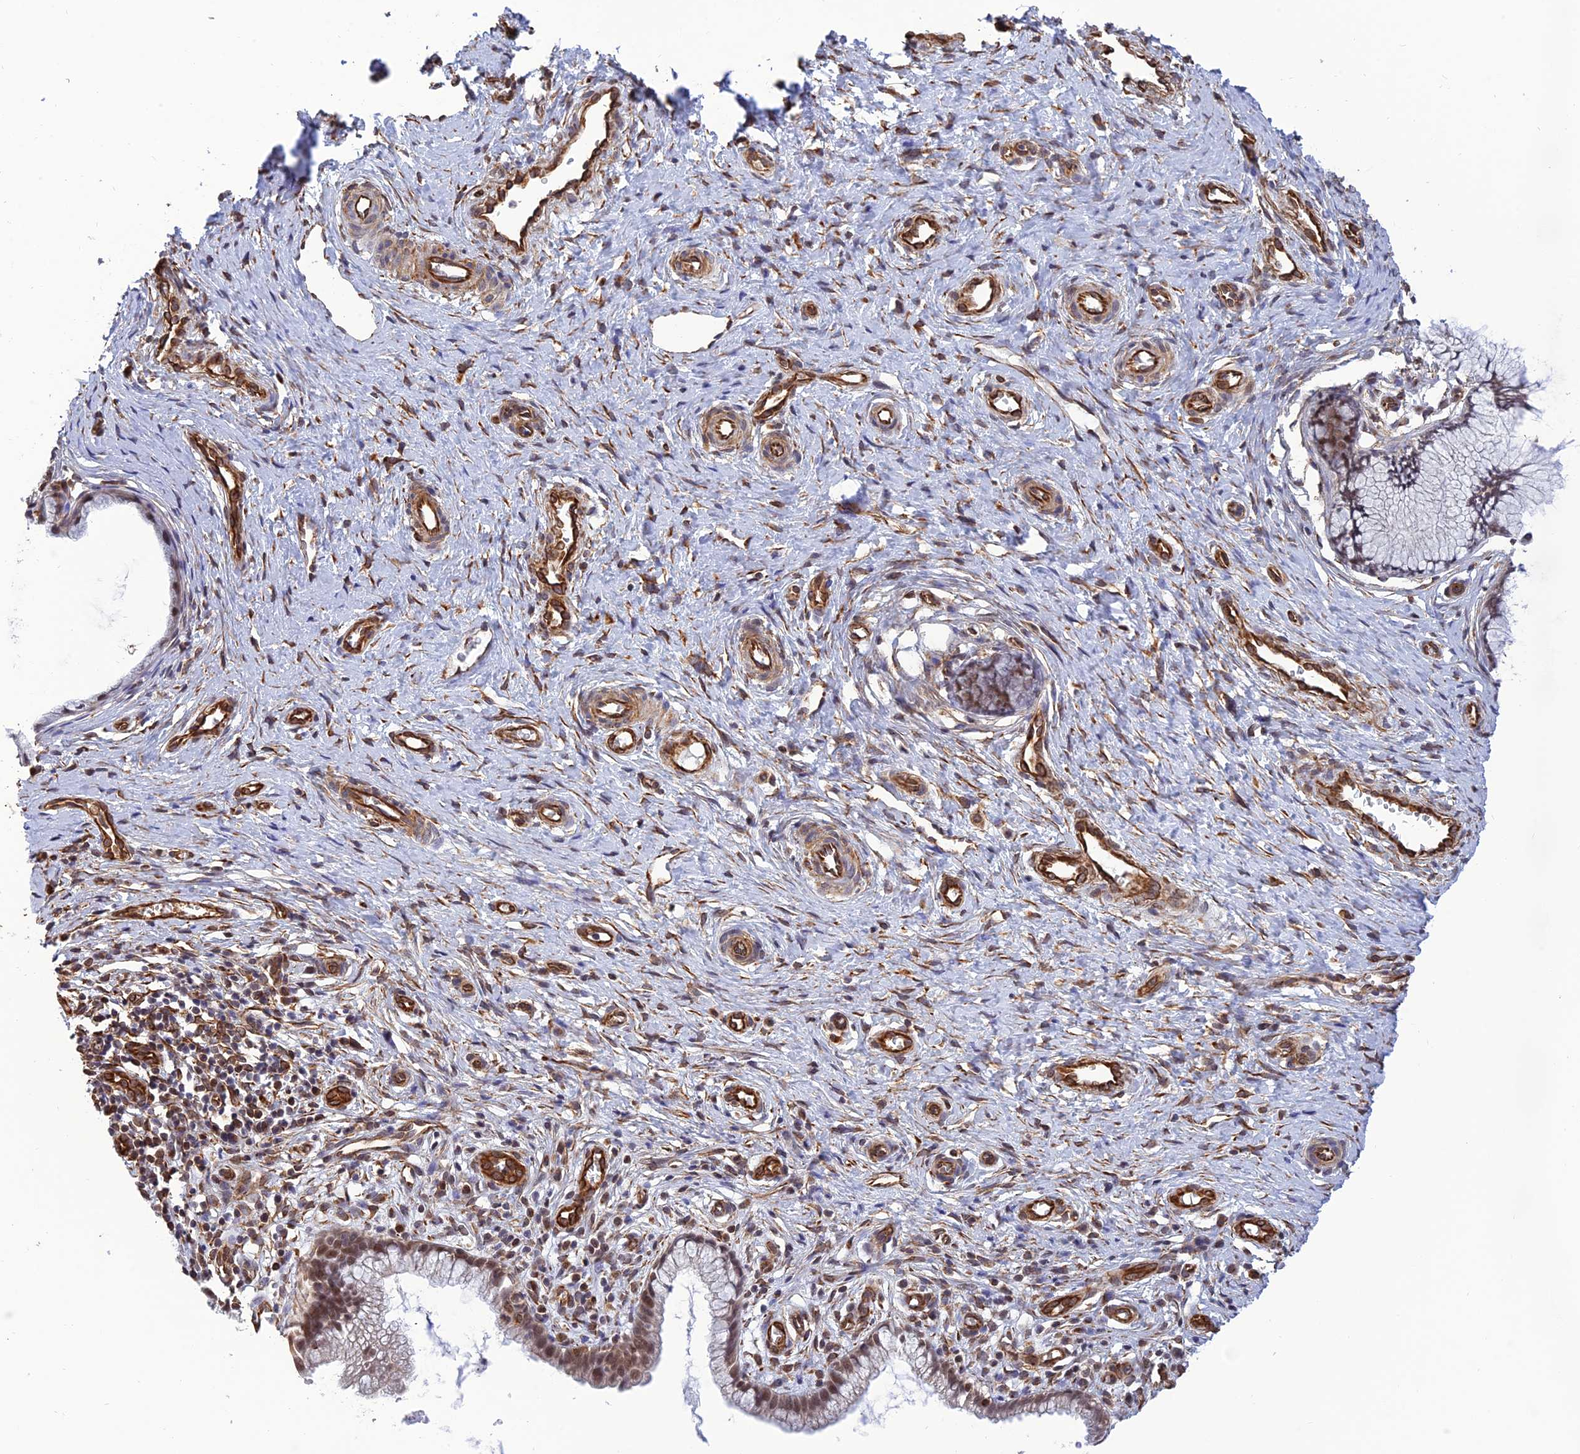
{"staining": {"intensity": "moderate", "quantity": "25%-75%", "location": "cytoplasmic/membranous,nuclear"}, "tissue": "cervix", "cell_type": "Glandular cells", "image_type": "normal", "snomed": [{"axis": "morphology", "description": "Normal tissue, NOS"}, {"axis": "topography", "description": "Cervix"}], "caption": "This histopathology image shows immunohistochemistry staining of normal human cervix, with medium moderate cytoplasmic/membranous,nuclear expression in about 25%-75% of glandular cells.", "gene": "PAGR1", "patient": {"sex": "female", "age": 36}}